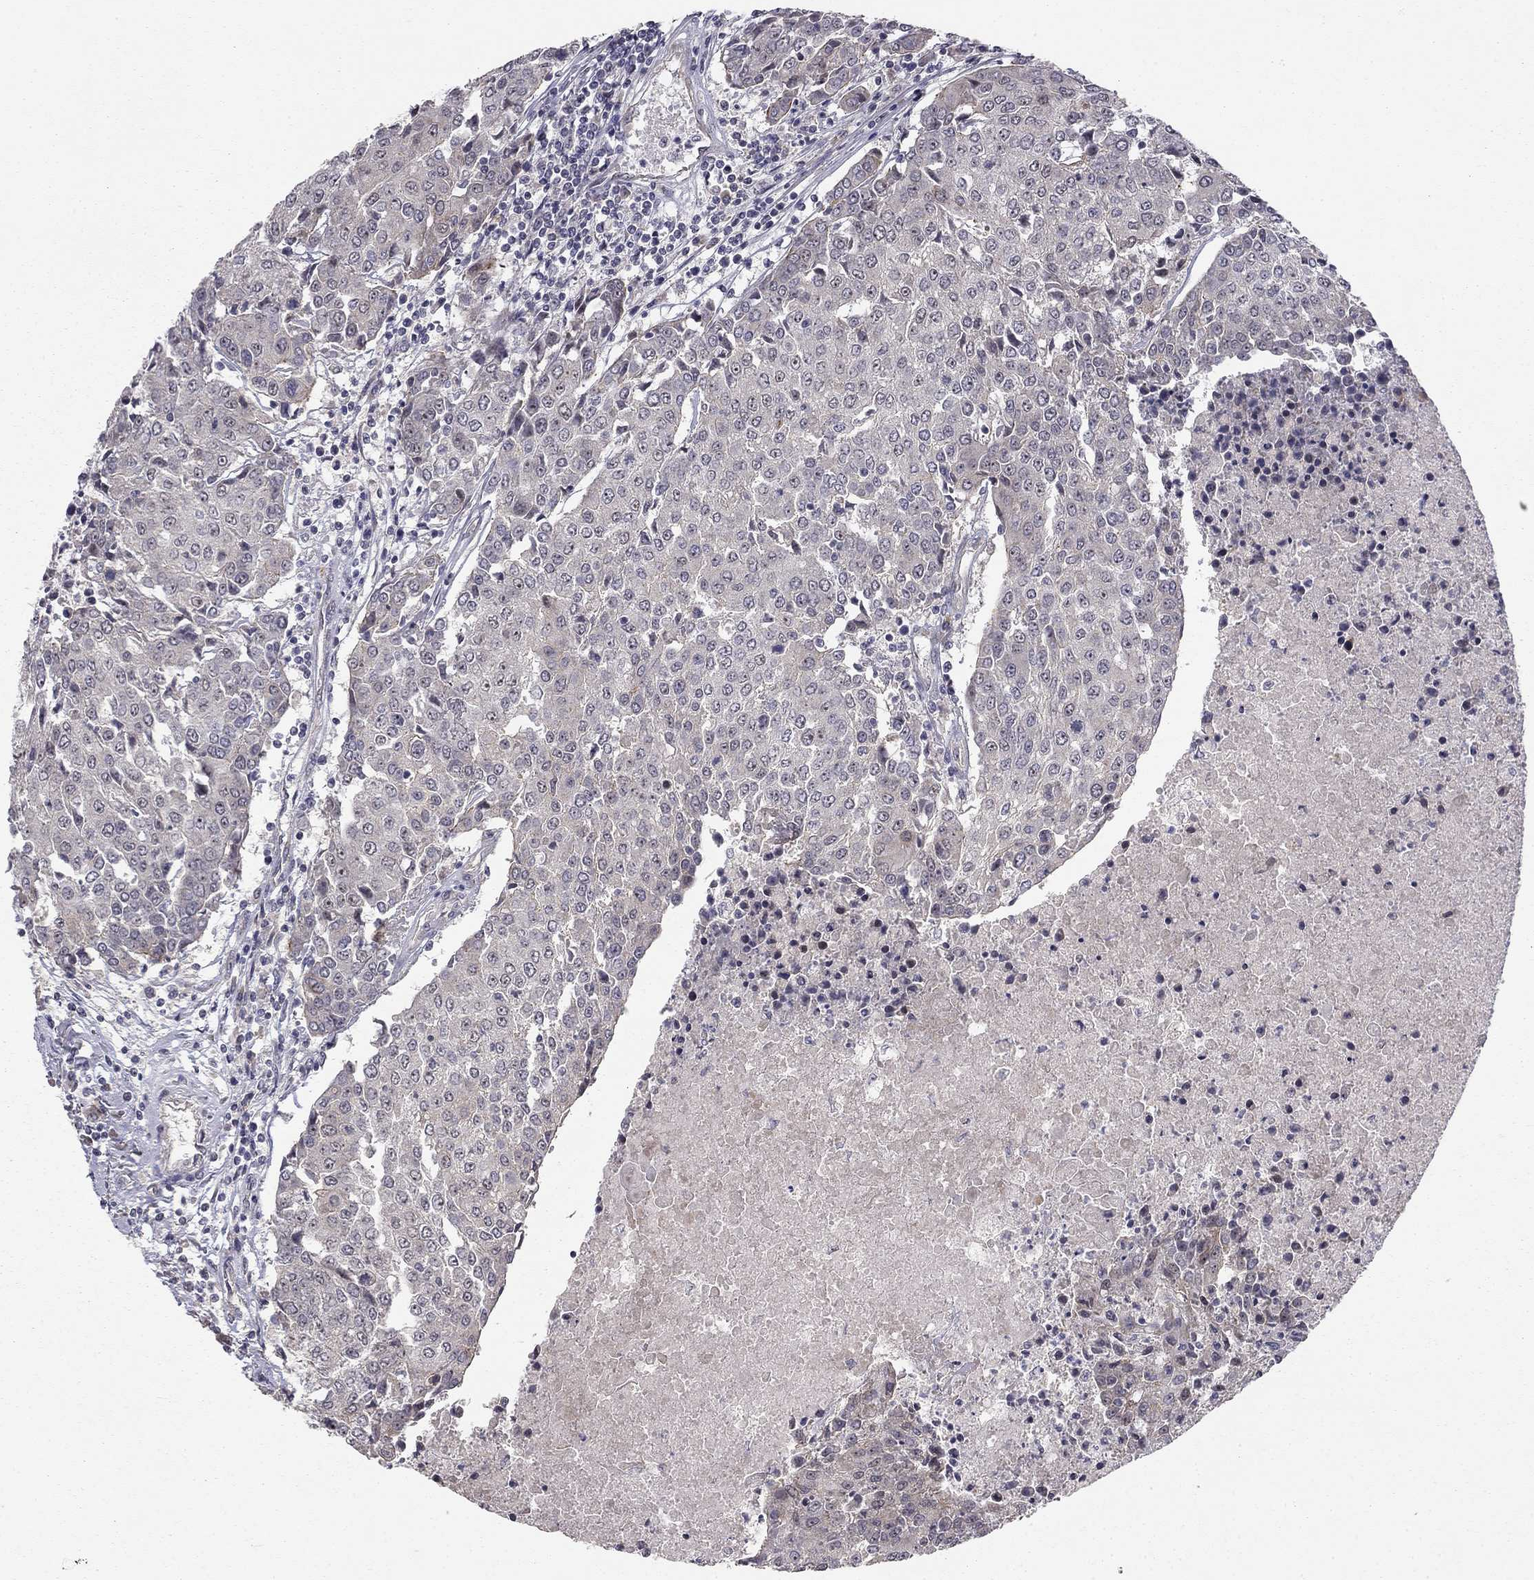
{"staining": {"intensity": "negative", "quantity": "none", "location": "none"}, "tissue": "urothelial cancer", "cell_type": "Tumor cells", "image_type": "cancer", "snomed": [{"axis": "morphology", "description": "Urothelial carcinoma, High grade"}, {"axis": "topography", "description": "Urinary bladder"}], "caption": "Immunohistochemistry of human urothelial carcinoma (high-grade) shows no positivity in tumor cells.", "gene": "STXBP6", "patient": {"sex": "female", "age": 85}}